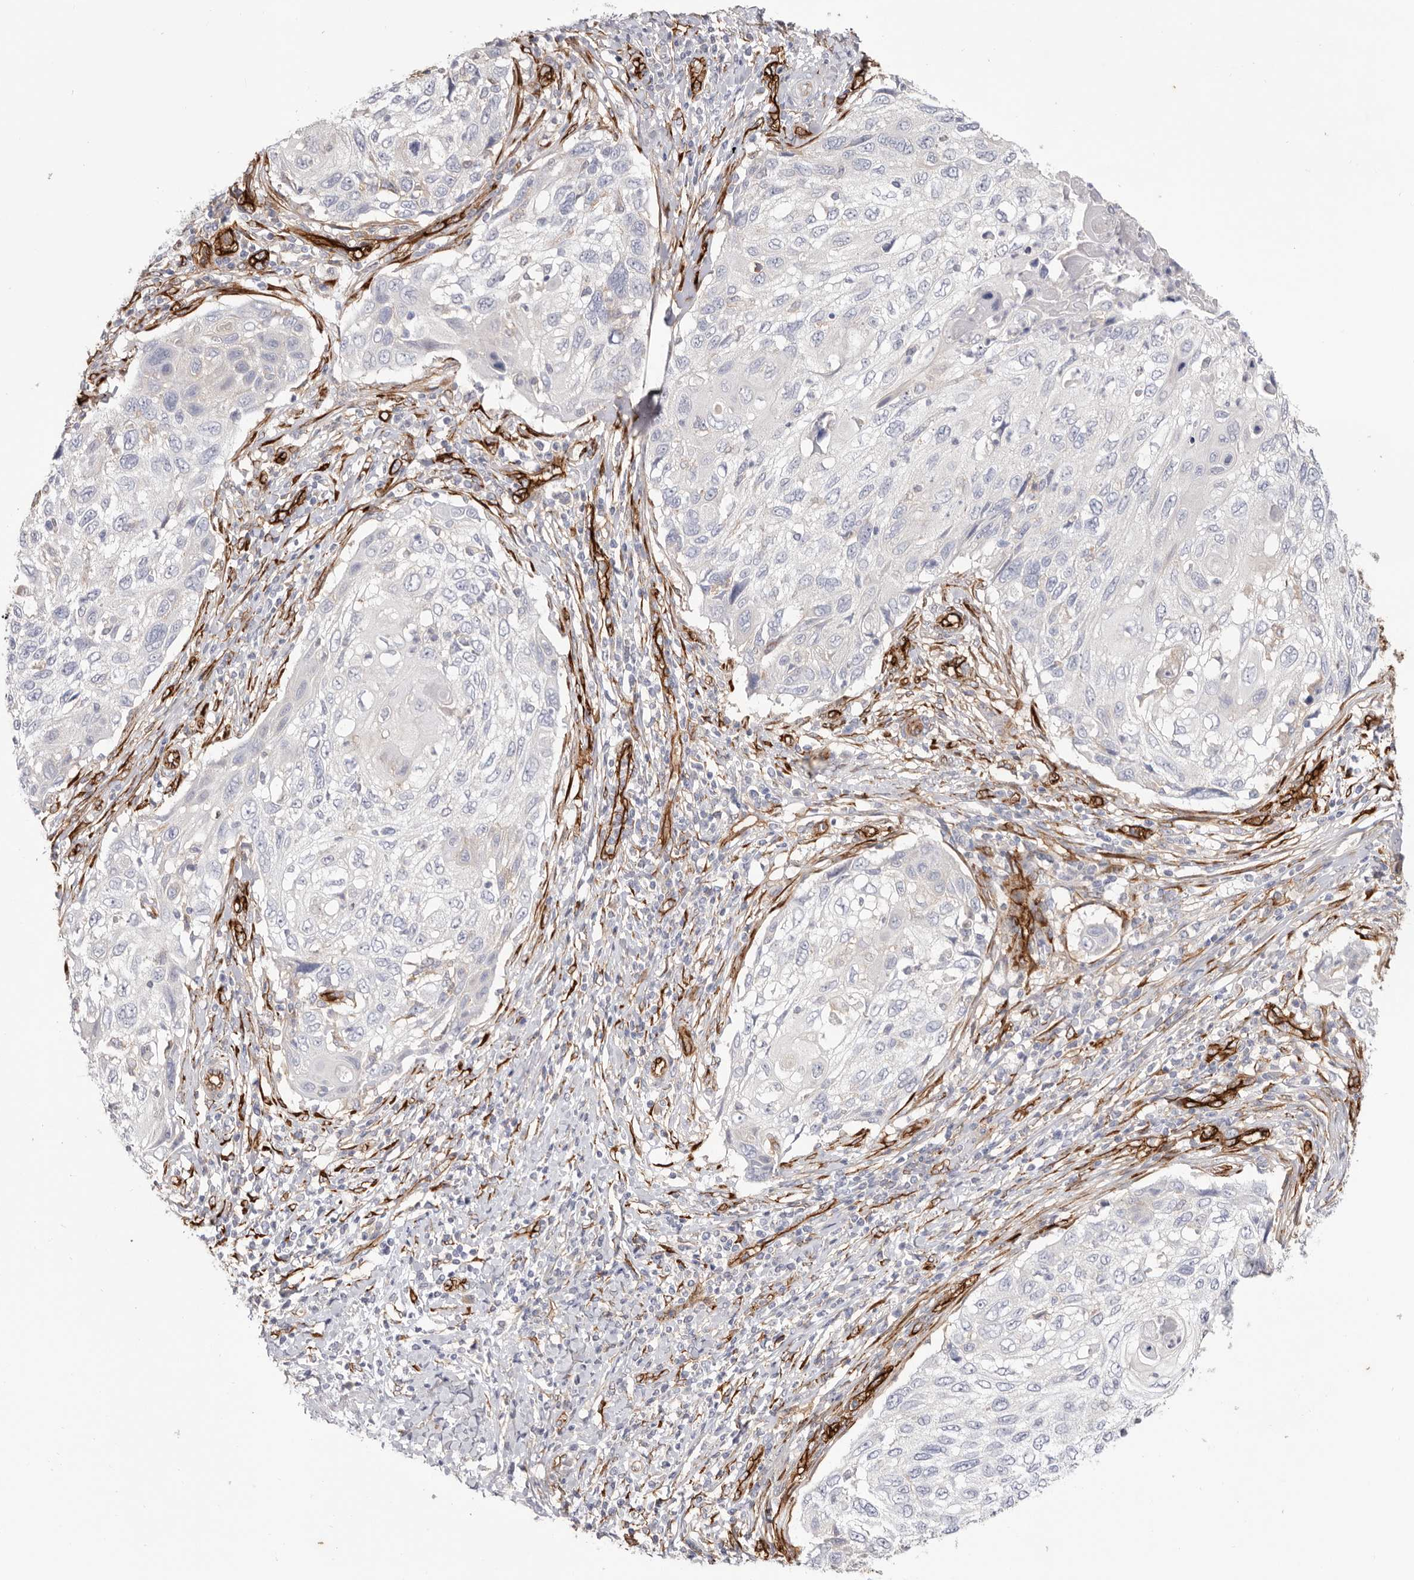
{"staining": {"intensity": "negative", "quantity": "none", "location": "none"}, "tissue": "cervical cancer", "cell_type": "Tumor cells", "image_type": "cancer", "snomed": [{"axis": "morphology", "description": "Squamous cell carcinoma, NOS"}, {"axis": "topography", "description": "Cervix"}], "caption": "Immunohistochemical staining of human squamous cell carcinoma (cervical) displays no significant staining in tumor cells.", "gene": "LRRC66", "patient": {"sex": "female", "age": 70}}